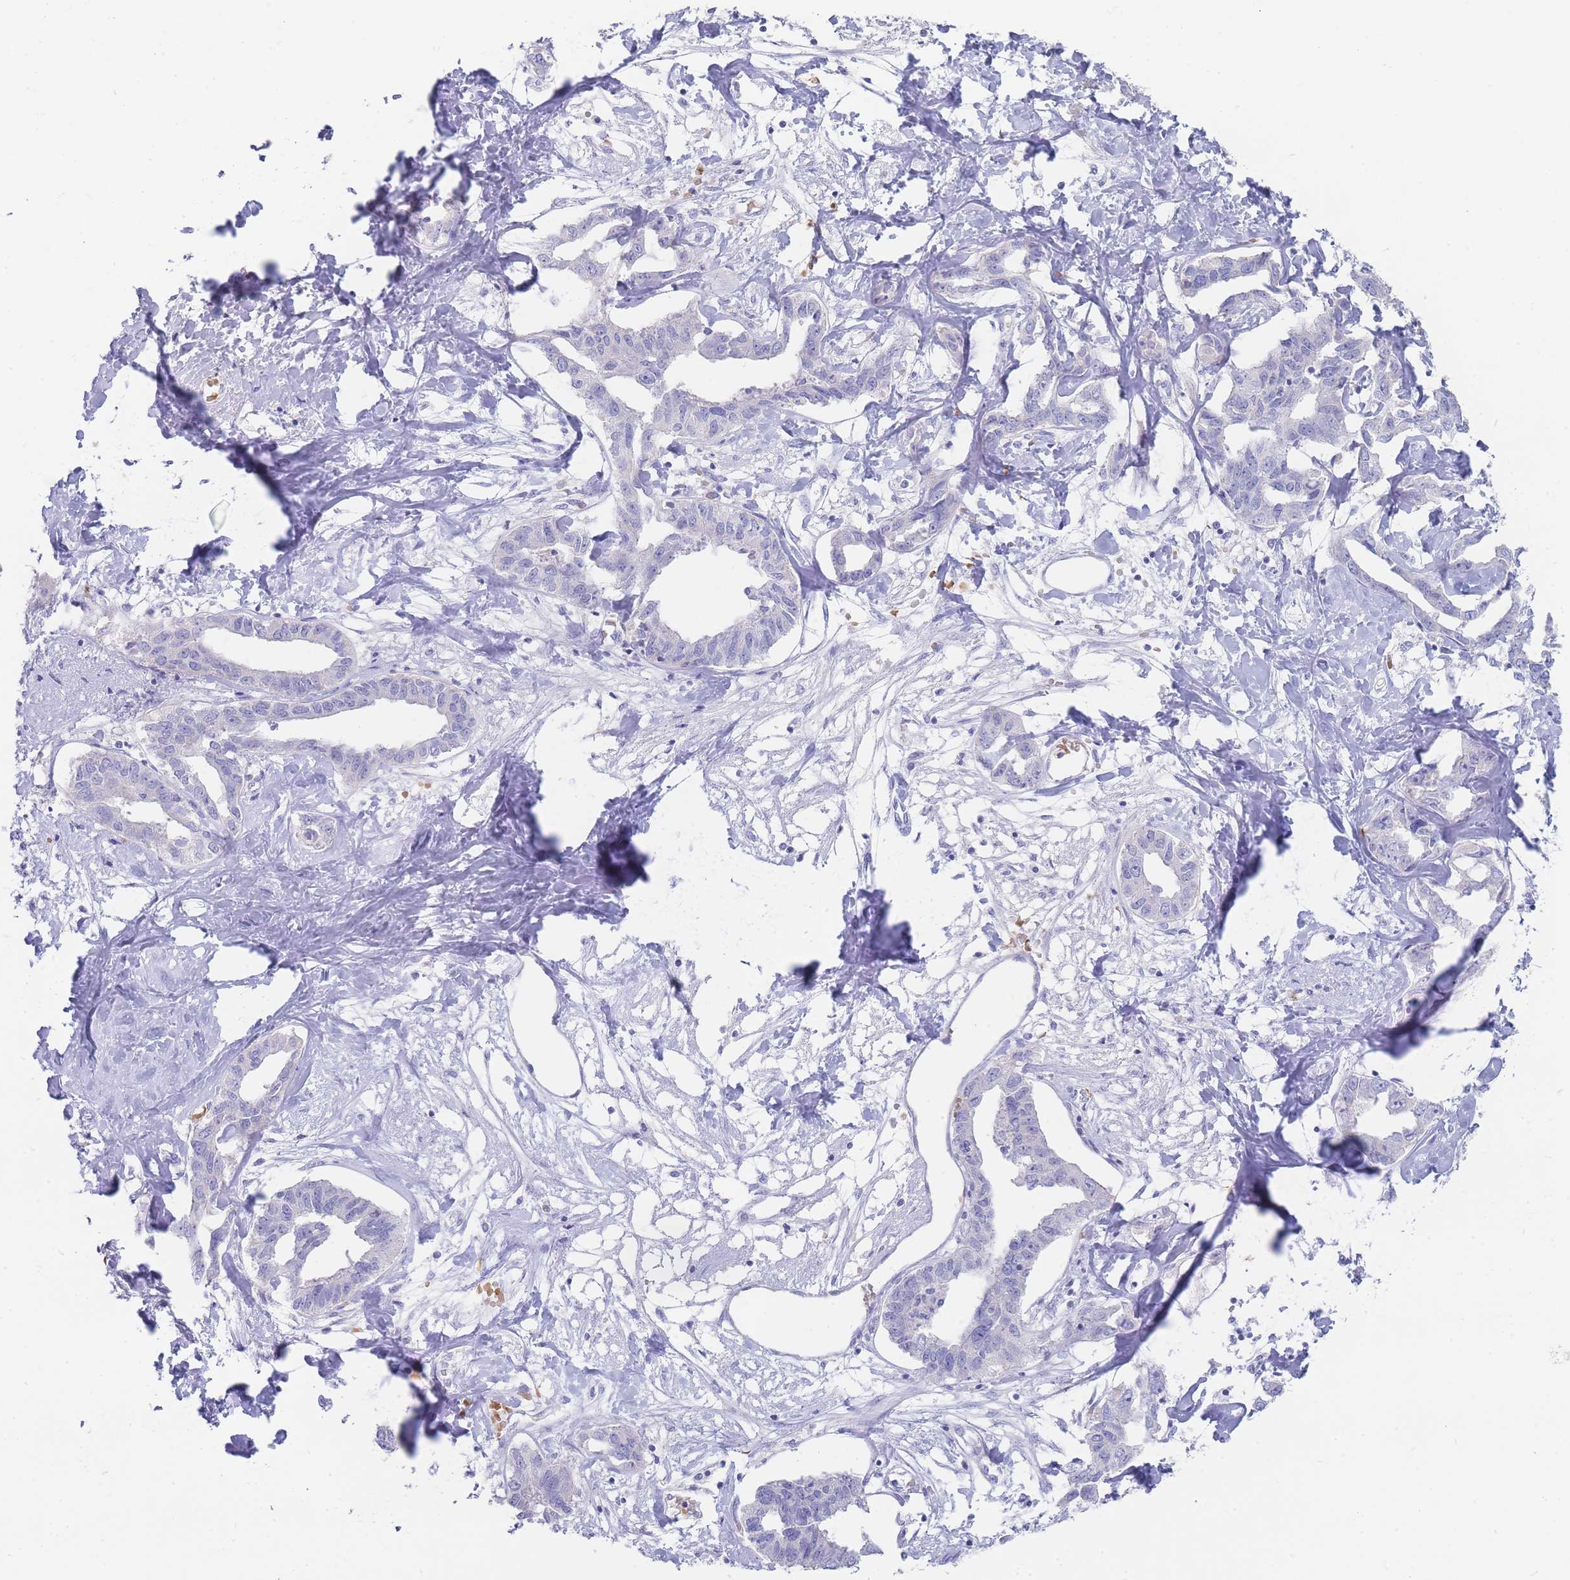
{"staining": {"intensity": "negative", "quantity": "none", "location": "none"}, "tissue": "liver cancer", "cell_type": "Tumor cells", "image_type": "cancer", "snomed": [{"axis": "morphology", "description": "Cholangiocarcinoma"}, {"axis": "topography", "description": "Liver"}], "caption": "Tumor cells show no significant protein staining in liver cancer.", "gene": "HBG2", "patient": {"sex": "male", "age": 59}}